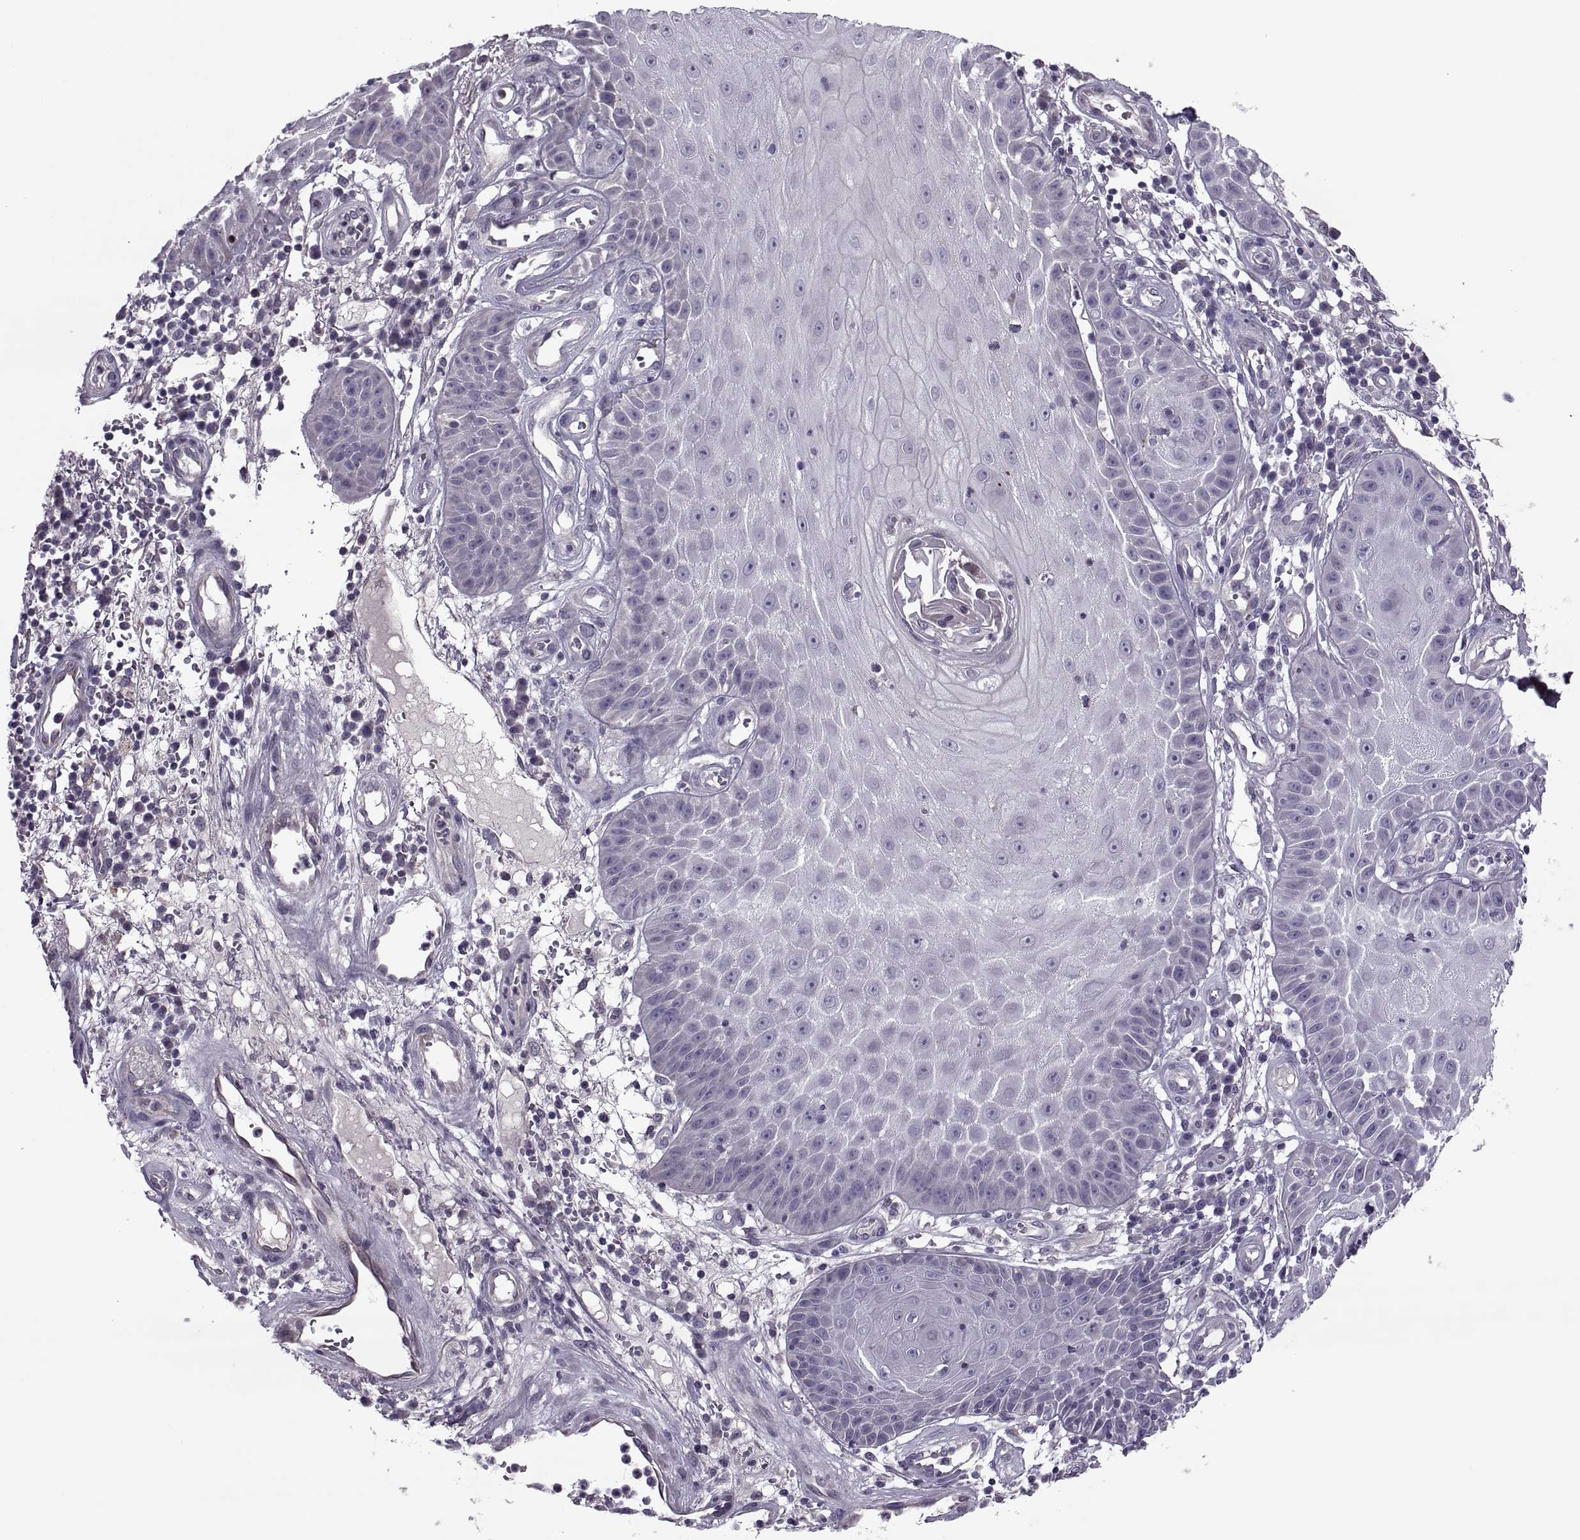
{"staining": {"intensity": "negative", "quantity": "none", "location": "none"}, "tissue": "skin cancer", "cell_type": "Tumor cells", "image_type": "cancer", "snomed": [{"axis": "morphology", "description": "Squamous cell carcinoma, NOS"}, {"axis": "topography", "description": "Skin"}], "caption": "The image reveals no staining of tumor cells in squamous cell carcinoma (skin).", "gene": "ODF3", "patient": {"sex": "male", "age": 70}}